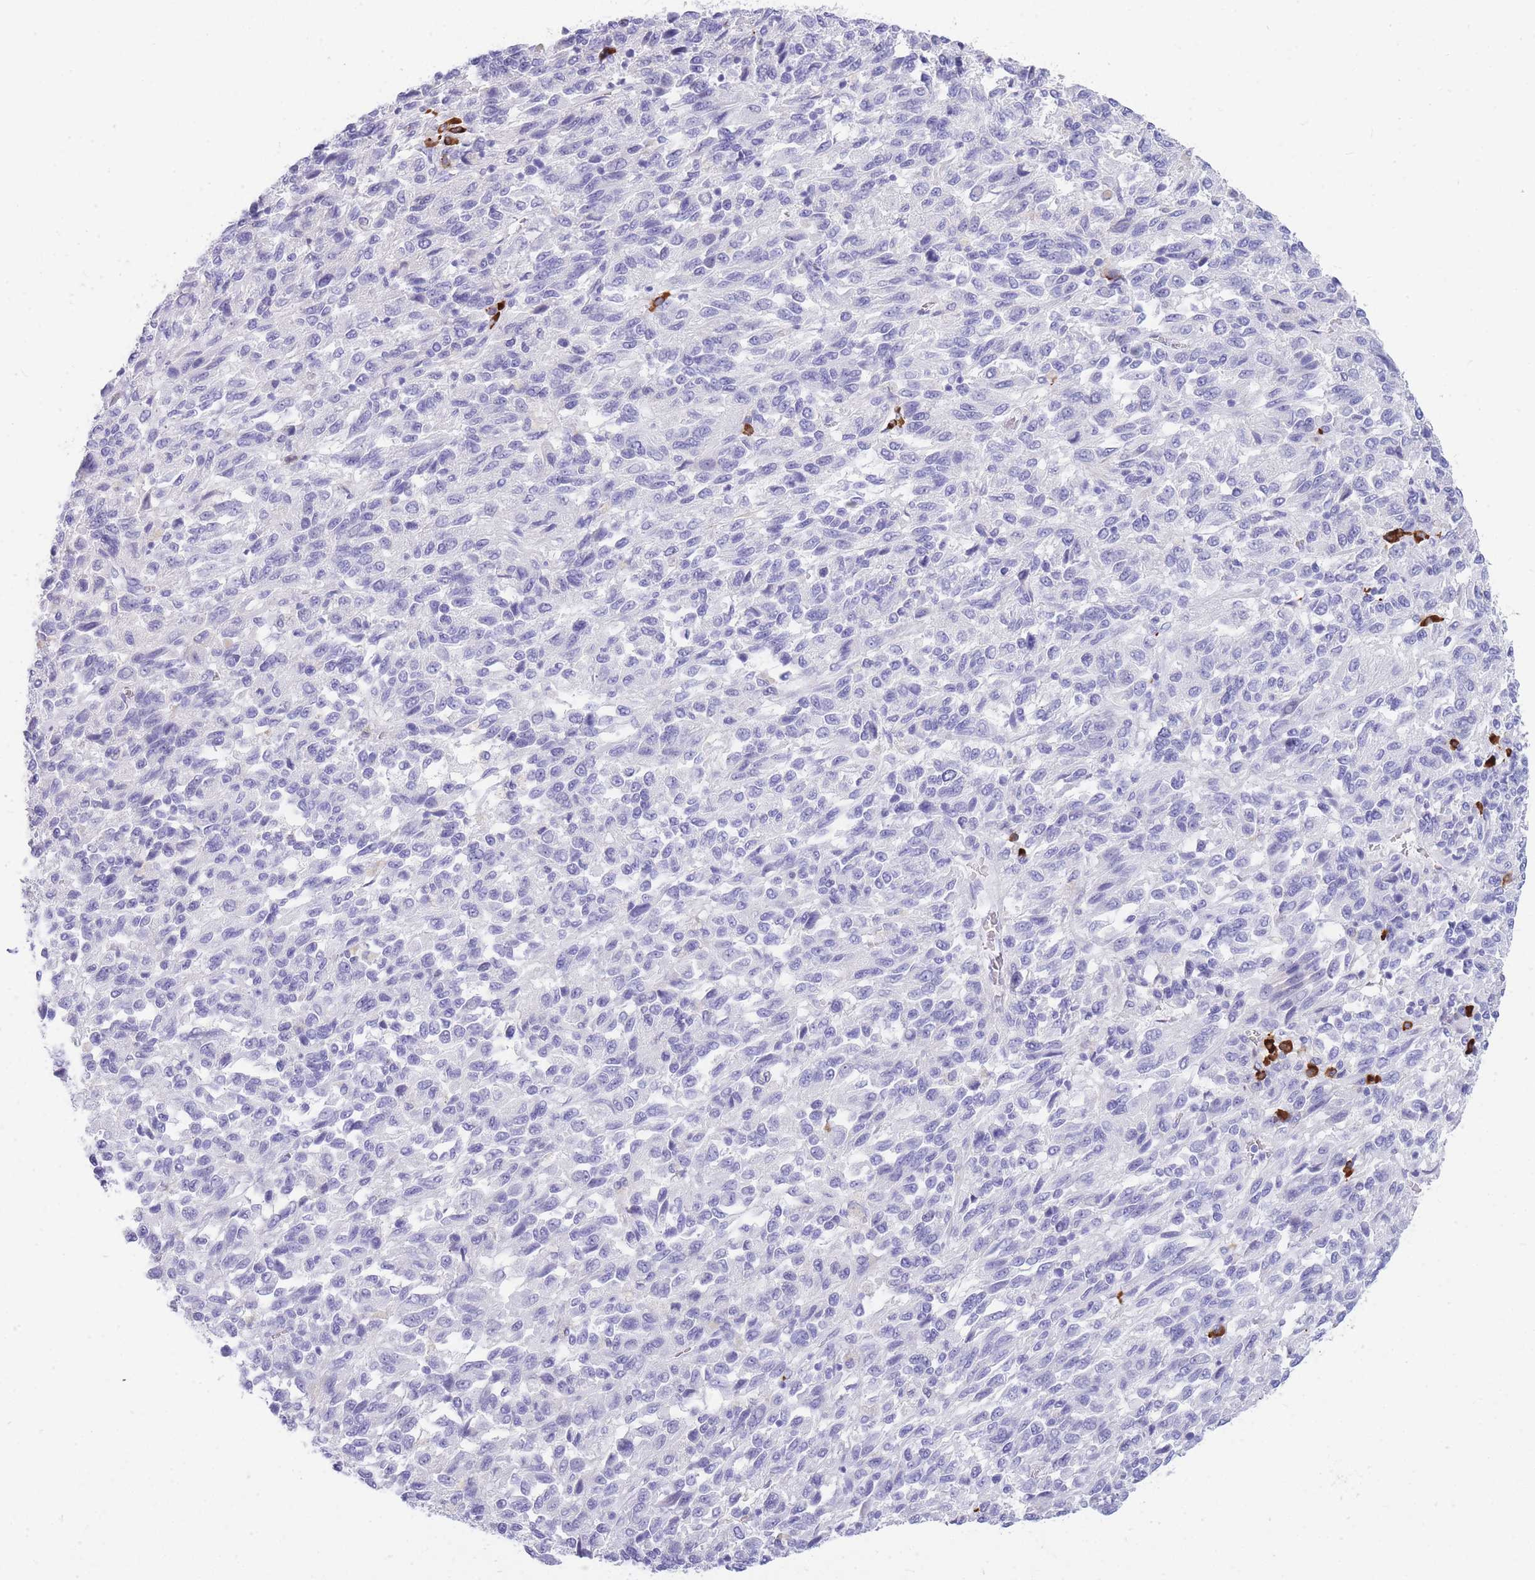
{"staining": {"intensity": "negative", "quantity": "none", "location": "none"}, "tissue": "melanoma", "cell_type": "Tumor cells", "image_type": "cancer", "snomed": [{"axis": "morphology", "description": "Malignant melanoma, Metastatic site"}, {"axis": "topography", "description": "Lung"}], "caption": "Immunohistochemistry (IHC) micrograph of neoplastic tissue: melanoma stained with DAB (3,3'-diaminobenzidine) reveals no significant protein staining in tumor cells.", "gene": "ZFP62", "patient": {"sex": "male", "age": 64}}